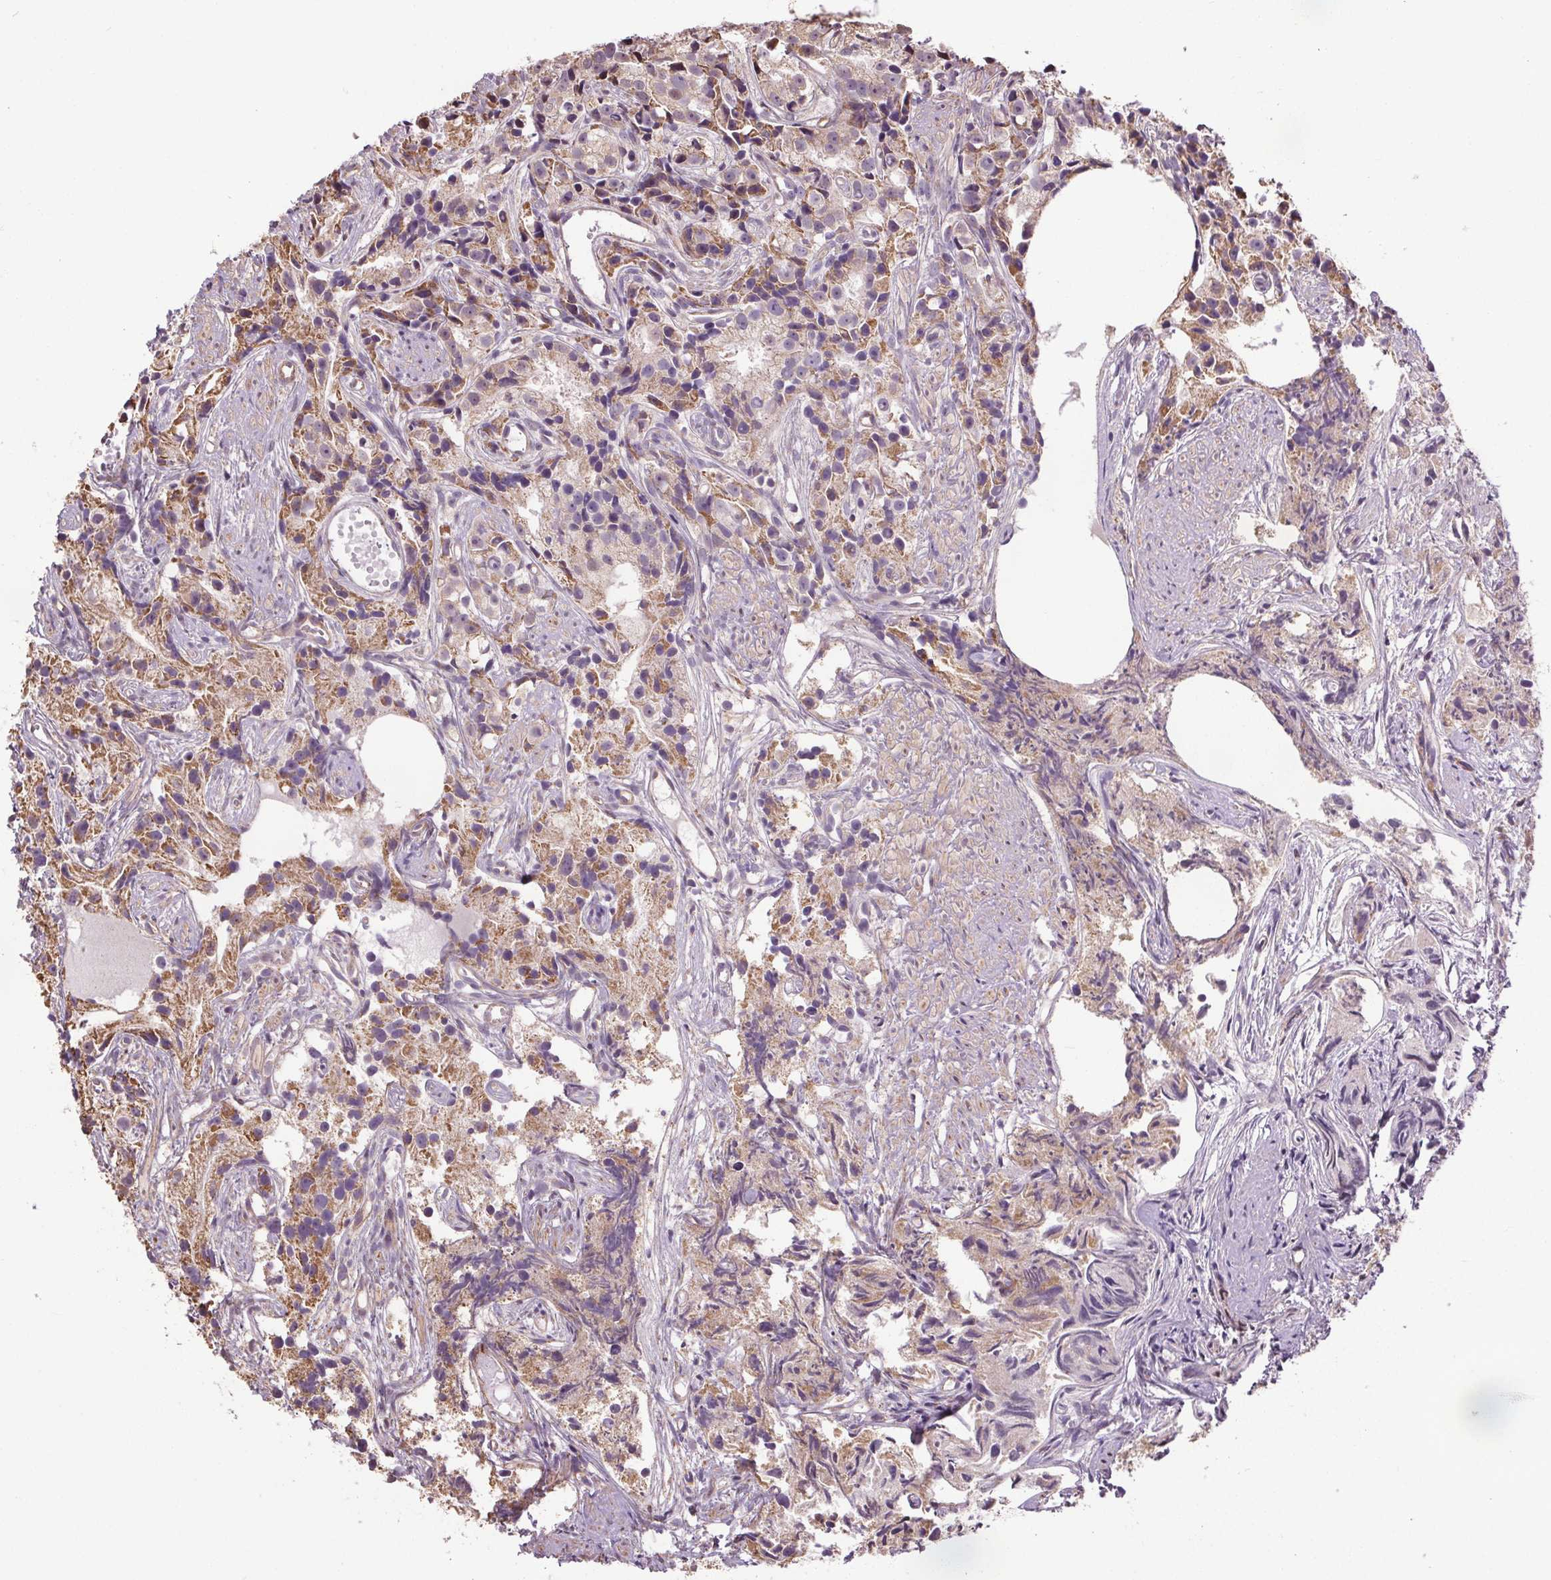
{"staining": {"intensity": "moderate", "quantity": "25%-75%", "location": "cytoplasmic/membranous"}, "tissue": "prostate cancer", "cell_type": "Tumor cells", "image_type": "cancer", "snomed": [{"axis": "morphology", "description": "Adenocarcinoma, High grade"}, {"axis": "topography", "description": "Prostate"}], "caption": "High-power microscopy captured an immunohistochemistry image of prostate cancer (adenocarcinoma (high-grade)), revealing moderate cytoplasmic/membranous staining in about 25%-75% of tumor cells. (Brightfield microscopy of DAB IHC at high magnification).", "gene": "ZNF548", "patient": {"sex": "male", "age": 75}}